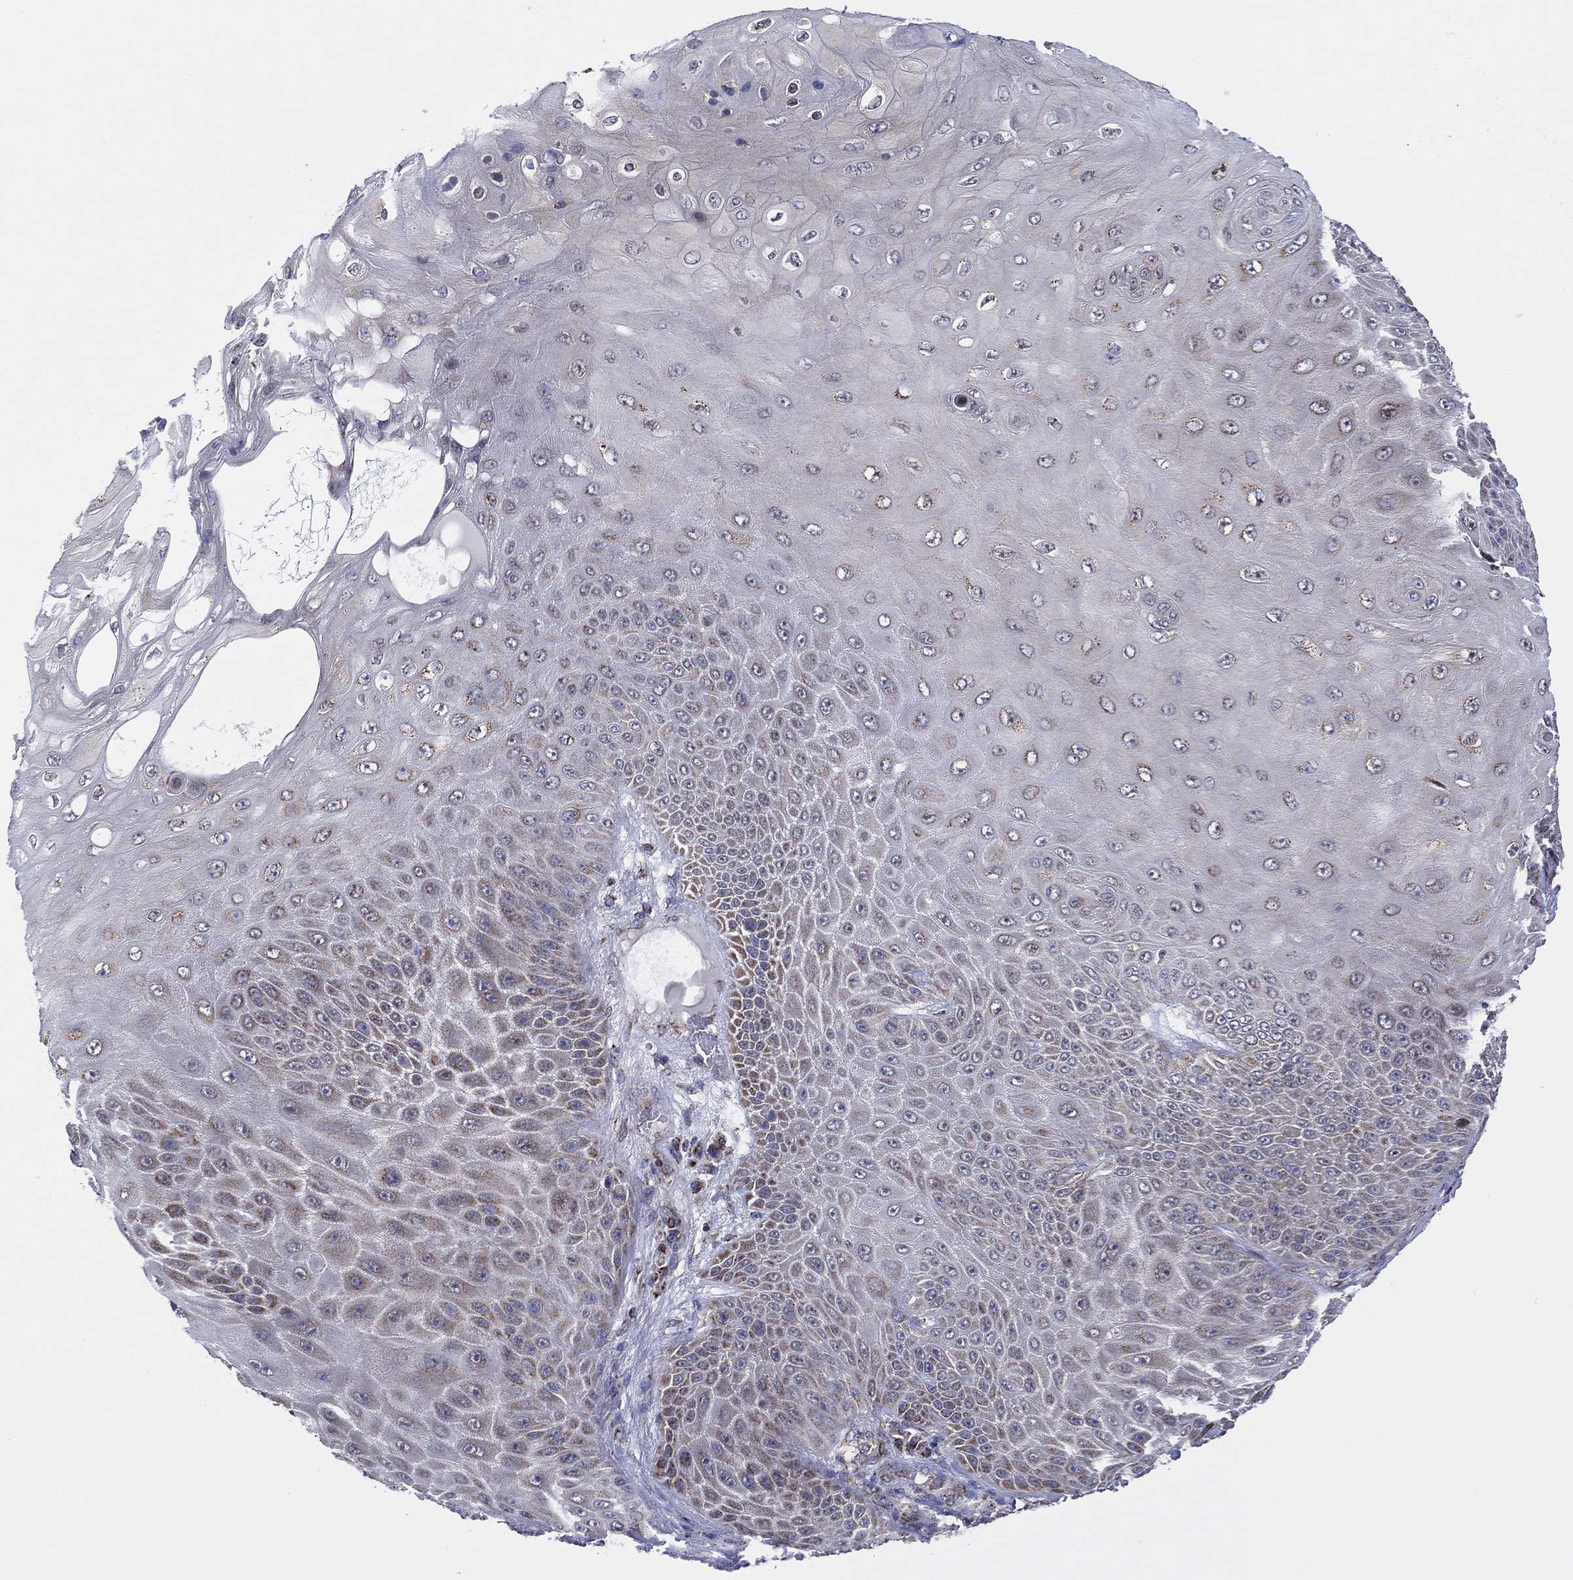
{"staining": {"intensity": "moderate", "quantity": "<25%", "location": "cytoplasmic/membranous"}, "tissue": "skin cancer", "cell_type": "Tumor cells", "image_type": "cancer", "snomed": [{"axis": "morphology", "description": "Squamous cell carcinoma, NOS"}, {"axis": "topography", "description": "Skin"}], "caption": "Skin cancer (squamous cell carcinoma) stained with a protein marker shows moderate staining in tumor cells.", "gene": "PIDD1", "patient": {"sex": "male", "age": 62}}